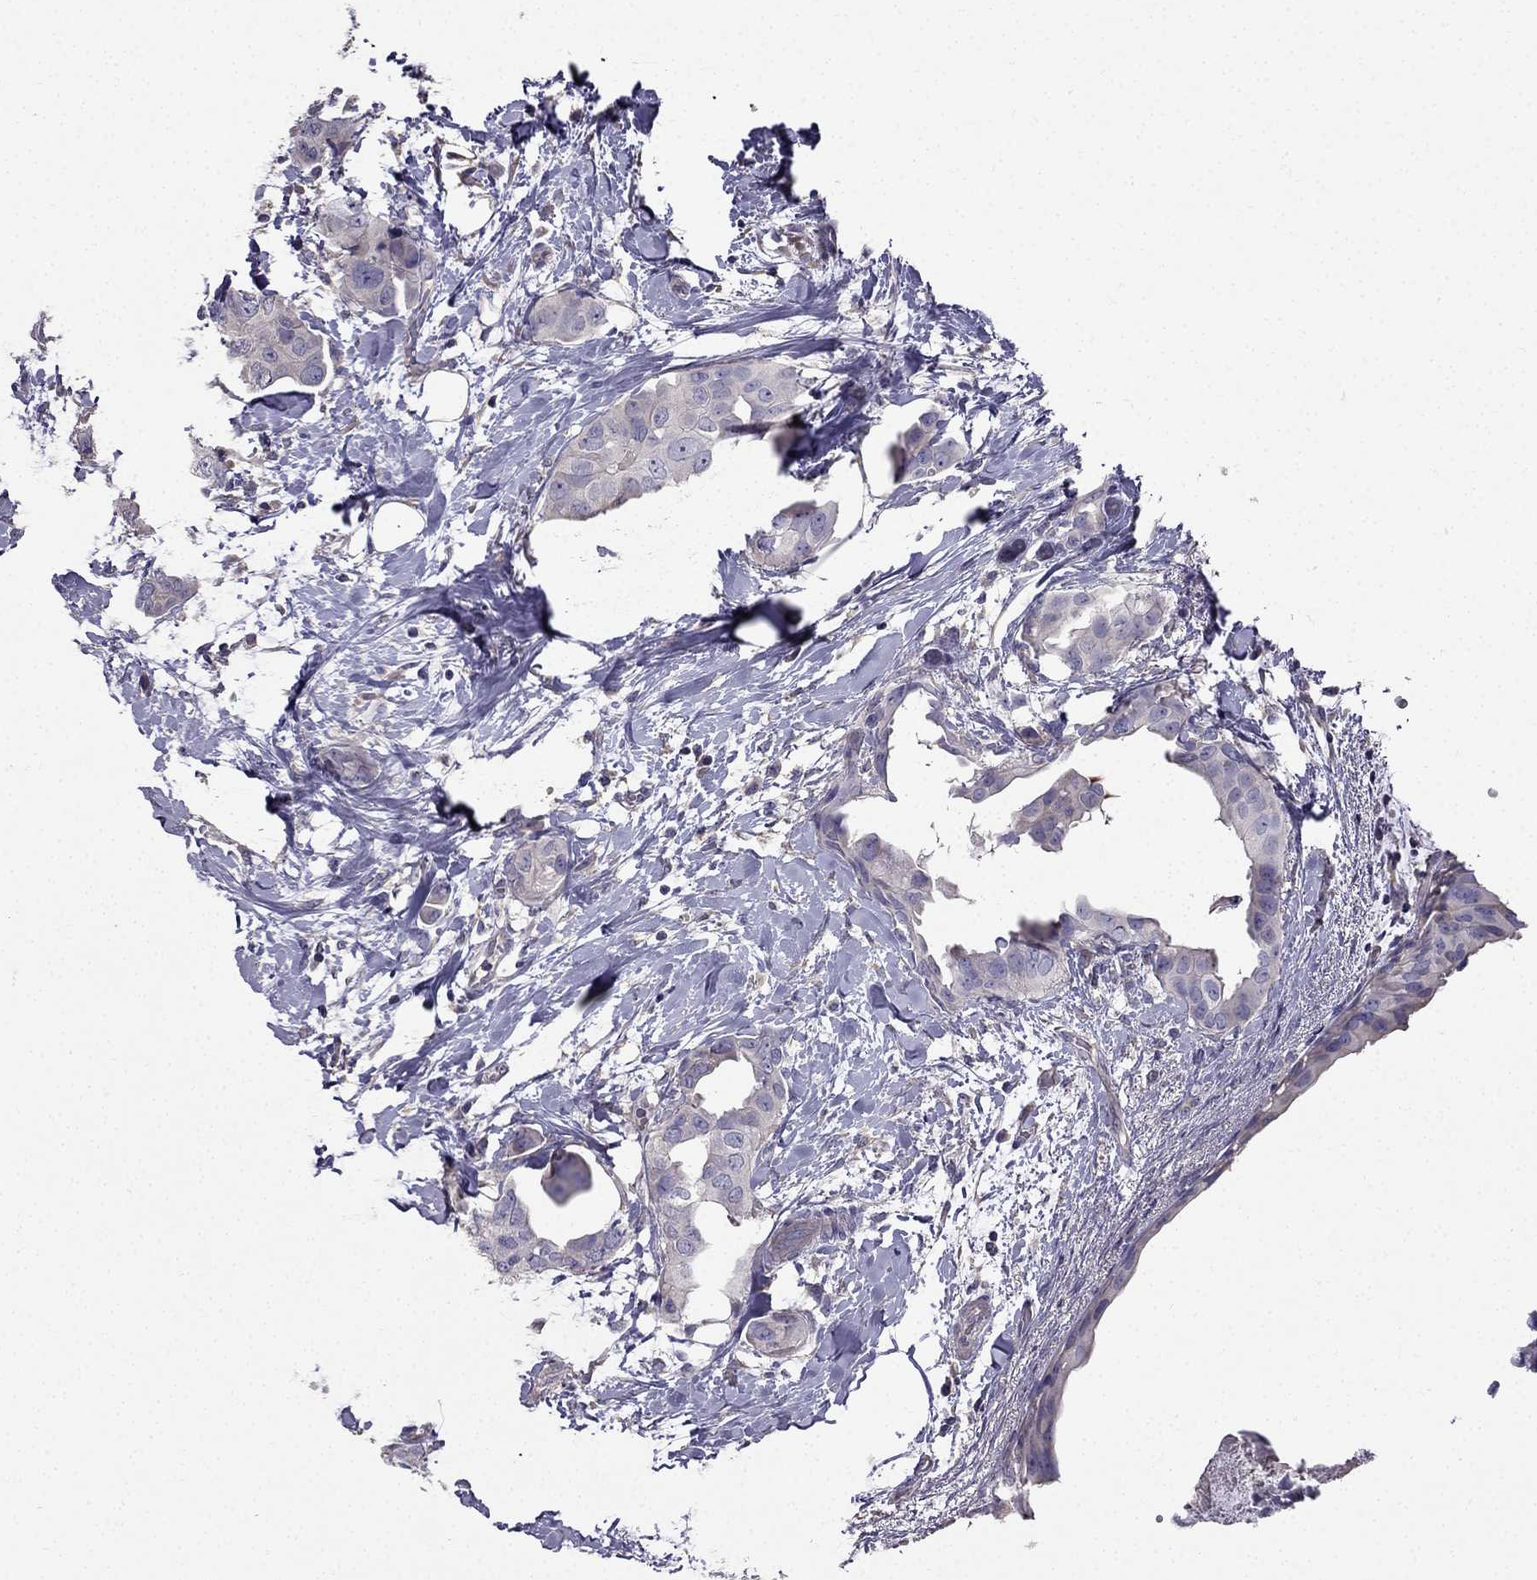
{"staining": {"intensity": "weak", "quantity": "<25%", "location": "cytoplasmic/membranous"}, "tissue": "breast cancer", "cell_type": "Tumor cells", "image_type": "cancer", "snomed": [{"axis": "morphology", "description": "Normal tissue, NOS"}, {"axis": "morphology", "description": "Duct carcinoma"}, {"axis": "topography", "description": "Breast"}], "caption": "This is a micrograph of IHC staining of invasive ductal carcinoma (breast), which shows no expression in tumor cells. (Immunohistochemistry, brightfield microscopy, high magnification).", "gene": "AS3MT", "patient": {"sex": "female", "age": 40}}